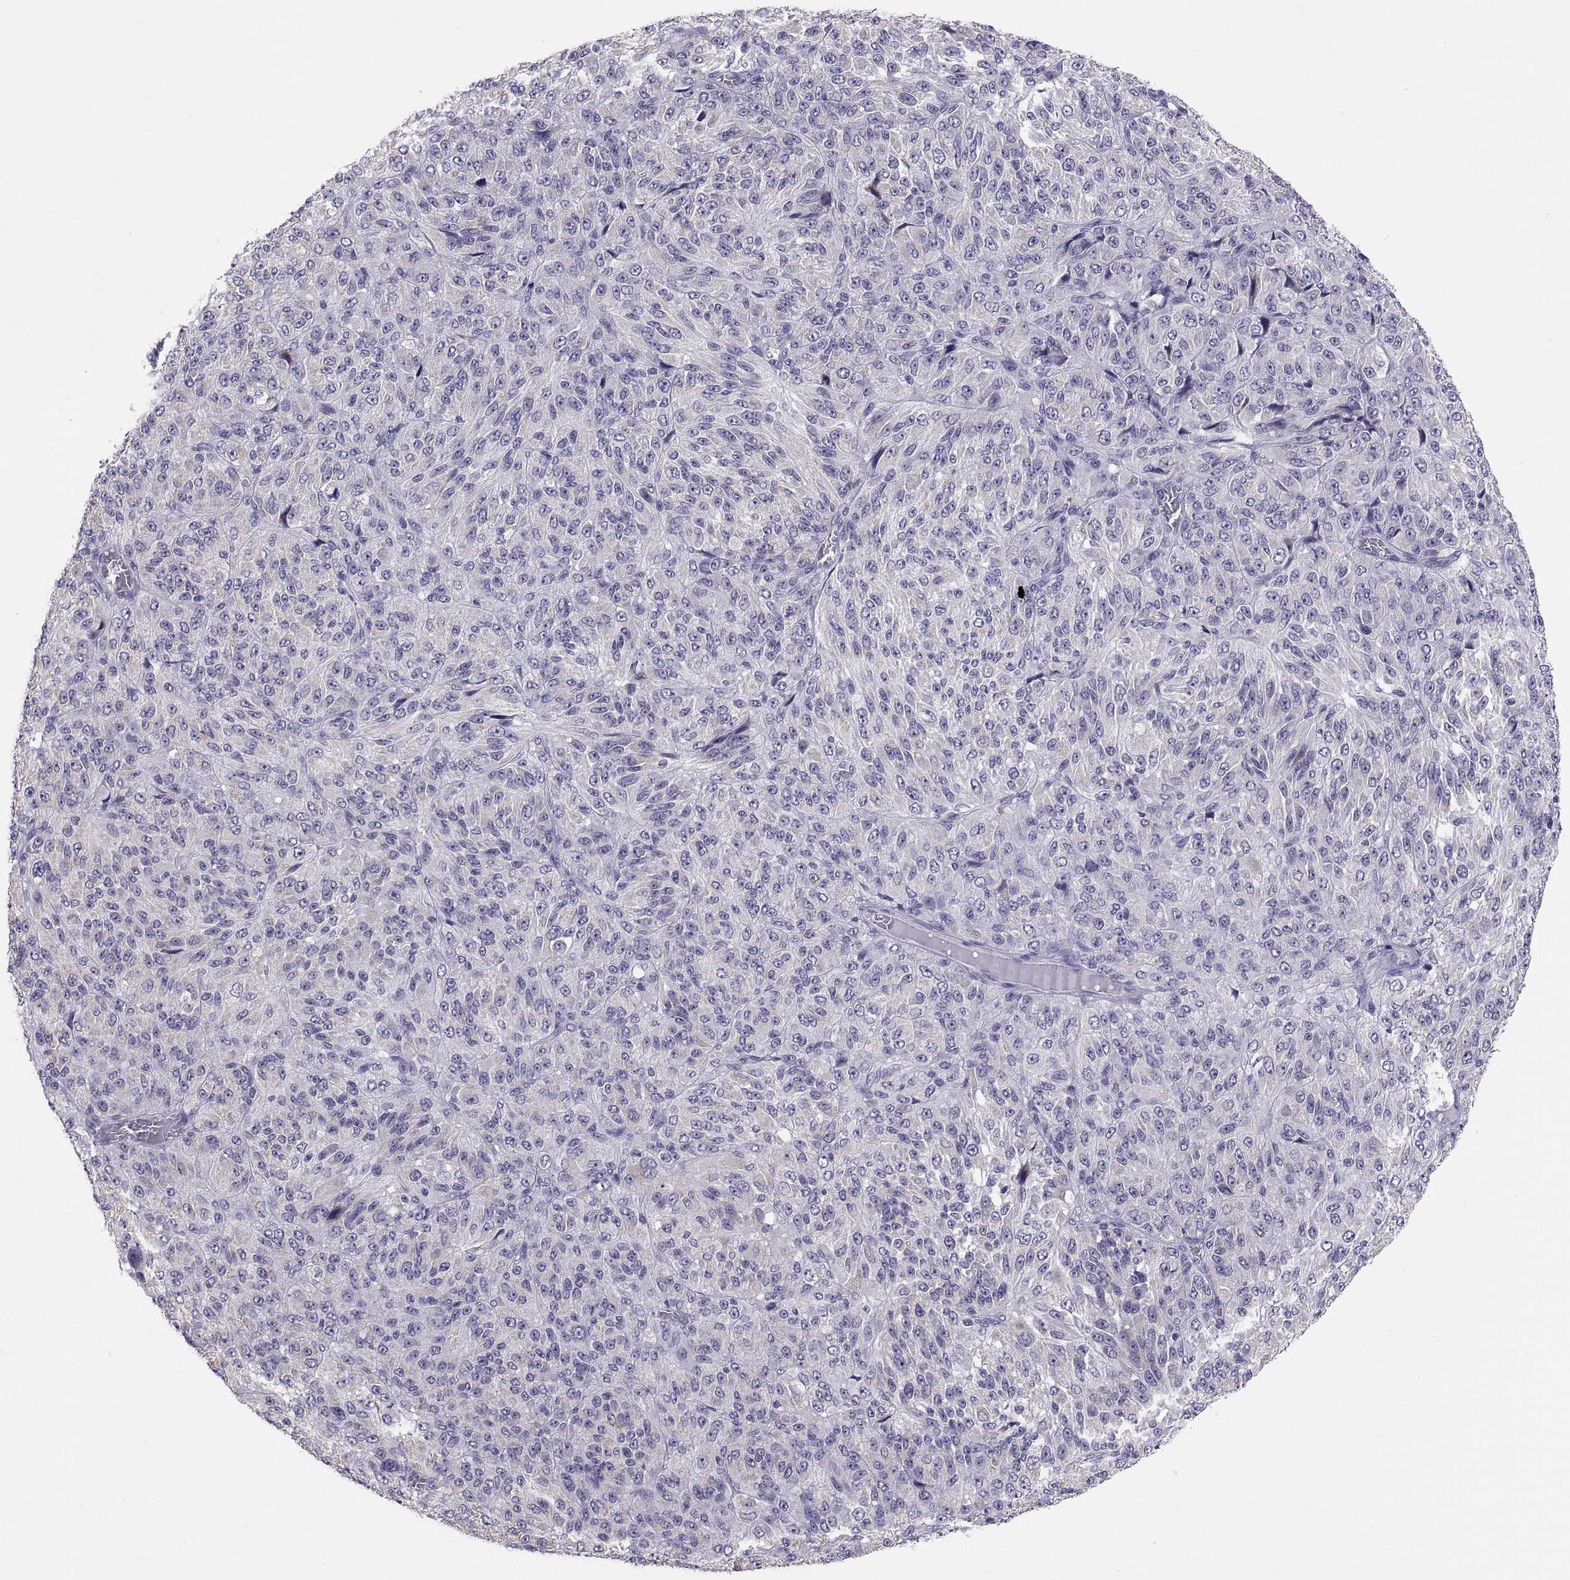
{"staining": {"intensity": "negative", "quantity": "none", "location": "none"}, "tissue": "melanoma", "cell_type": "Tumor cells", "image_type": "cancer", "snomed": [{"axis": "morphology", "description": "Malignant melanoma, Metastatic site"}, {"axis": "topography", "description": "Brain"}], "caption": "Protein analysis of malignant melanoma (metastatic site) reveals no significant staining in tumor cells.", "gene": "TNNC1", "patient": {"sex": "female", "age": 56}}